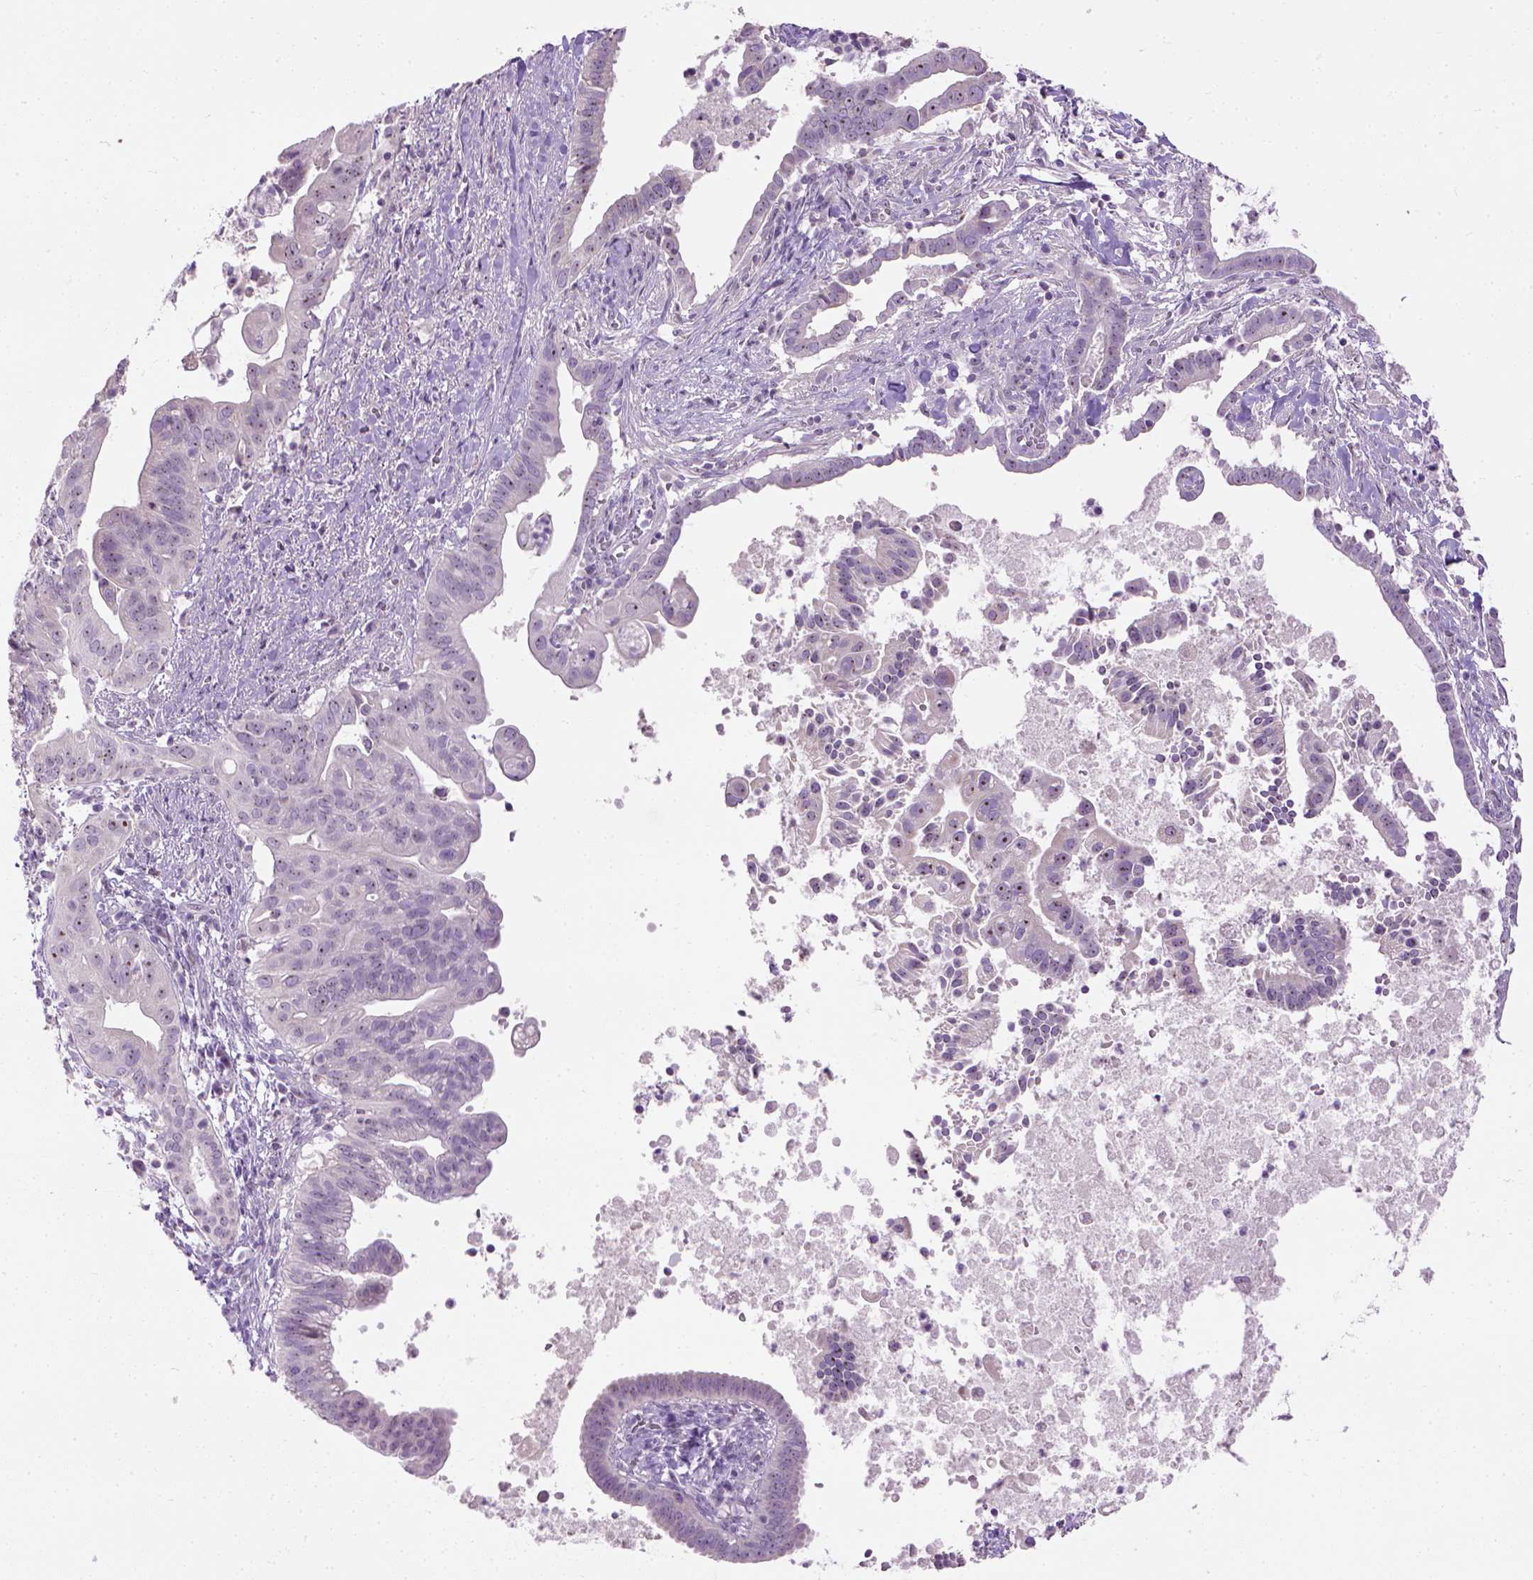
{"staining": {"intensity": "moderate", "quantity": "25%-75%", "location": "nuclear"}, "tissue": "pancreatic cancer", "cell_type": "Tumor cells", "image_type": "cancer", "snomed": [{"axis": "morphology", "description": "Adenocarcinoma, NOS"}, {"axis": "topography", "description": "Pancreas"}], "caption": "Protein staining reveals moderate nuclear staining in about 25%-75% of tumor cells in pancreatic cancer (adenocarcinoma). Nuclei are stained in blue.", "gene": "UTP4", "patient": {"sex": "male", "age": 61}}